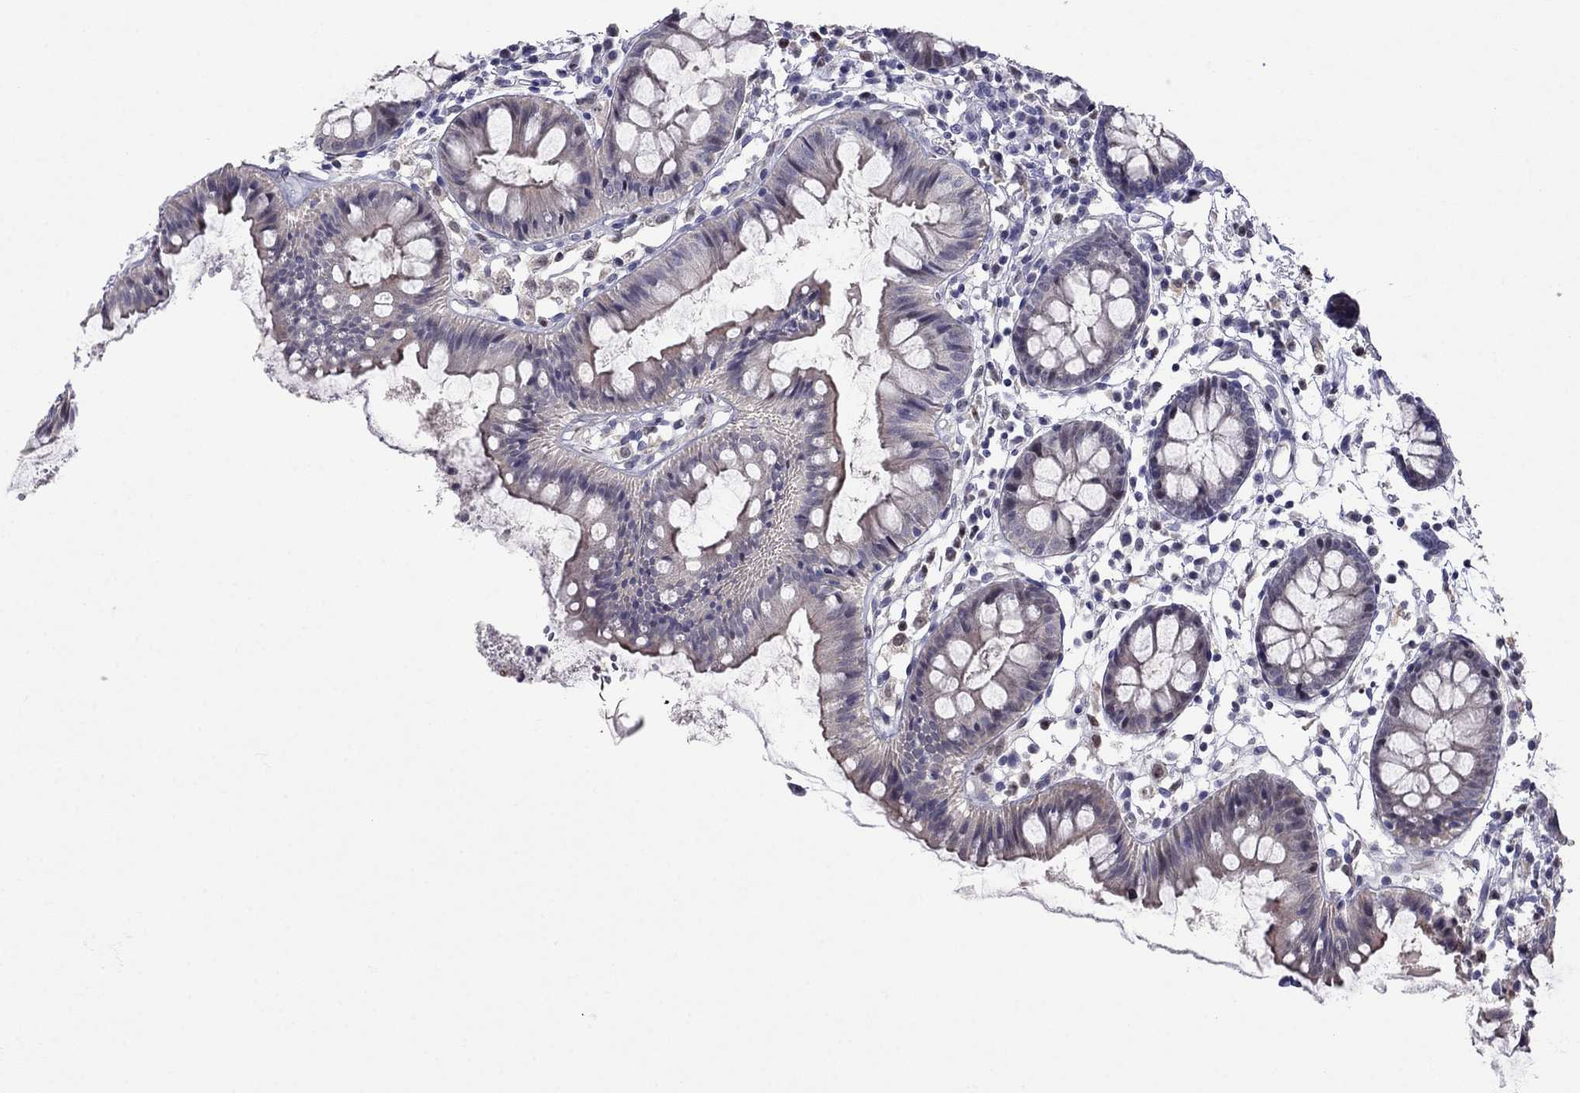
{"staining": {"intensity": "negative", "quantity": "none", "location": "none"}, "tissue": "colon", "cell_type": "Endothelial cells", "image_type": "normal", "snomed": [{"axis": "morphology", "description": "Normal tissue, NOS"}, {"axis": "topography", "description": "Colon"}], "caption": "IHC photomicrograph of unremarkable colon stained for a protein (brown), which shows no expression in endothelial cells. (DAB (3,3'-diaminobenzidine) immunohistochemistry (IHC), high magnification).", "gene": "LRRC39", "patient": {"sex": "female", "age": 84}}